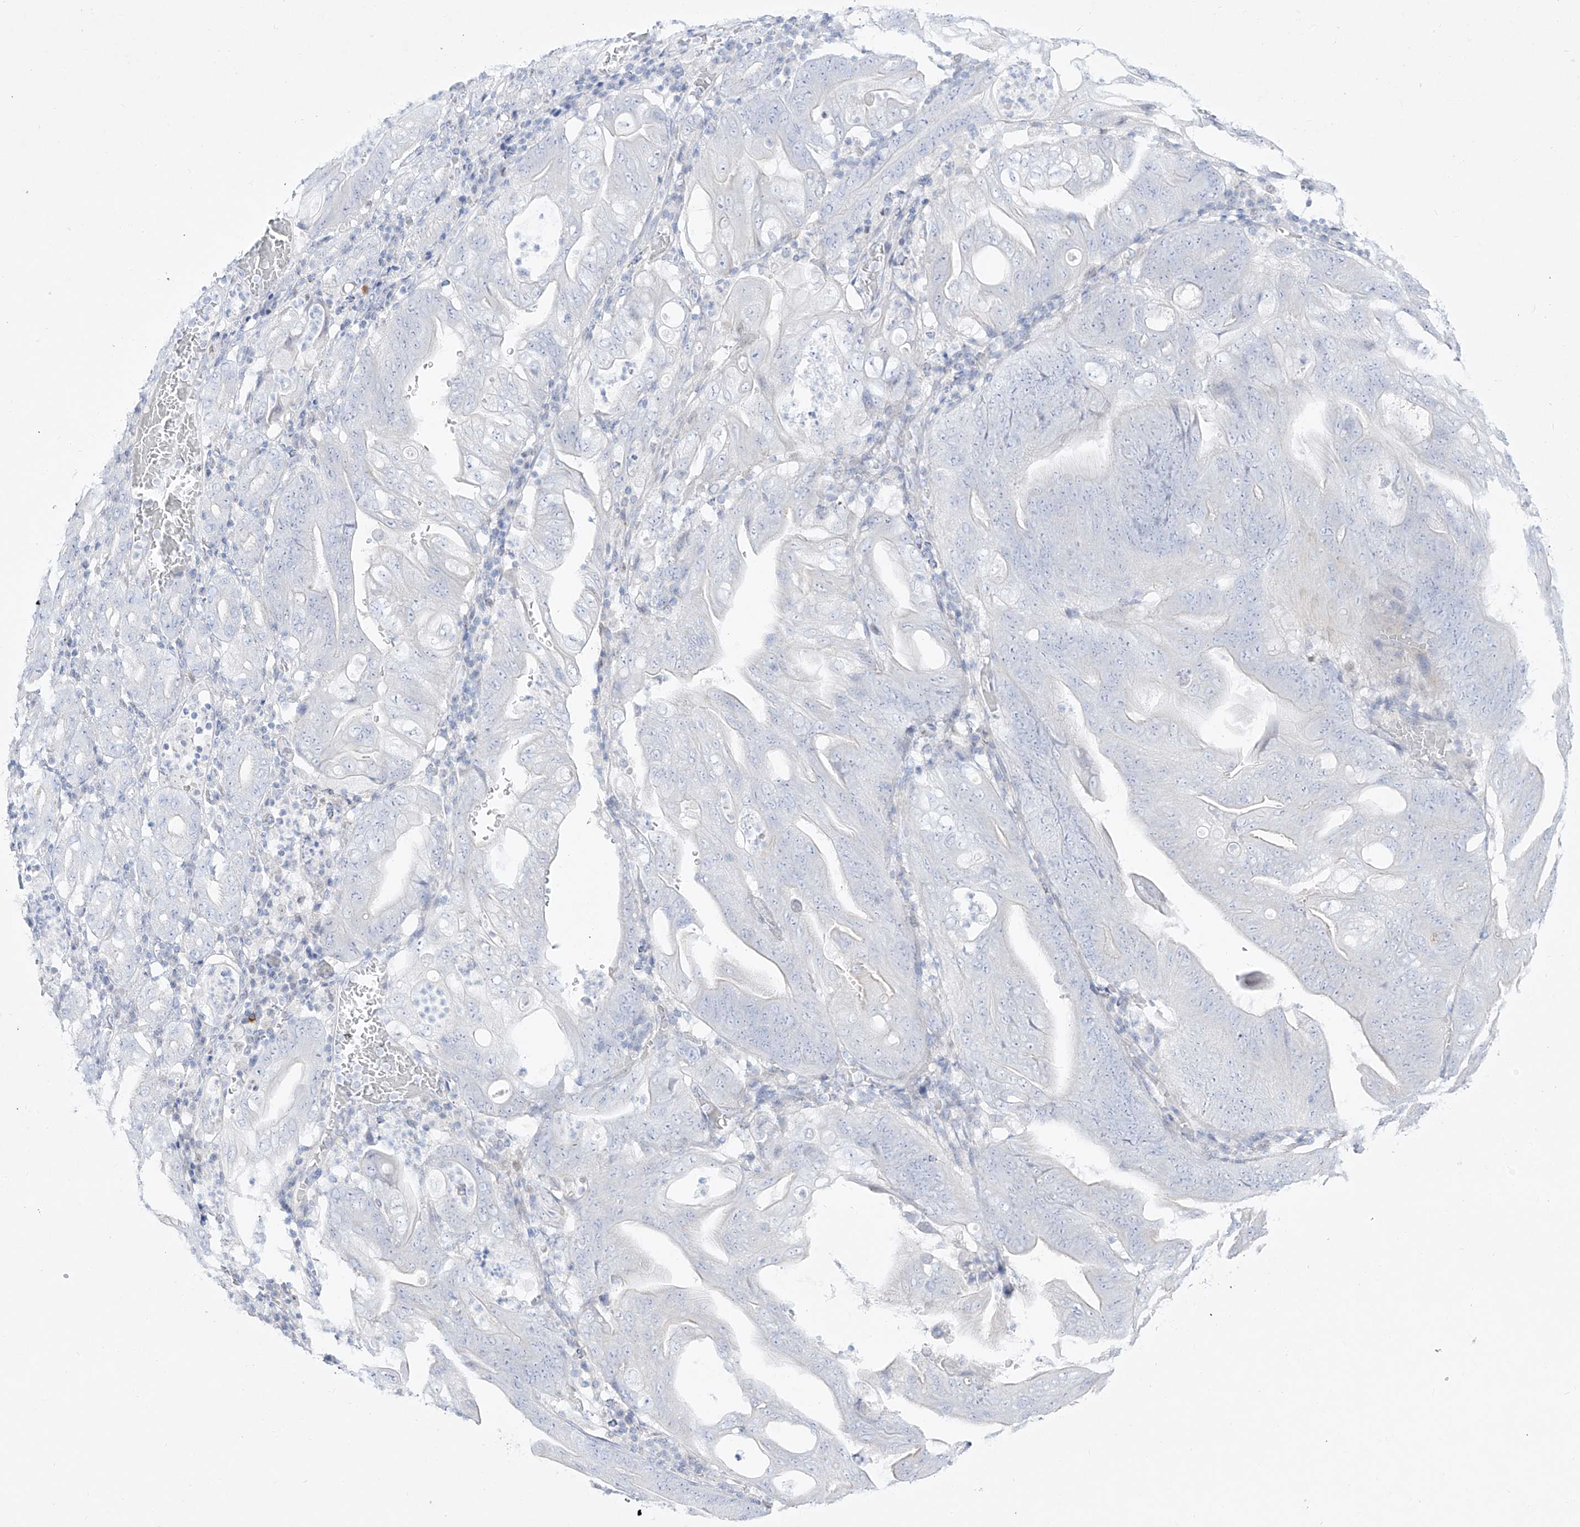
{"staining": {"intensity": "negative", "quantity": "none", "location": "none"}, "tissue": "stomach cancer", "cell_type": "Tumor cells", "image_type": "cancer", "snomed": [{"axis": "morphology", "description": "Adenocarcinoma, NOS"}, {"axis": "topography", "description": "Stomach"}], "caption": "Image shows no significant protein expression in tumor cells of stomach cancer.", "gene": "DMKN", "patient": {"sex": "female", "age": 73}}